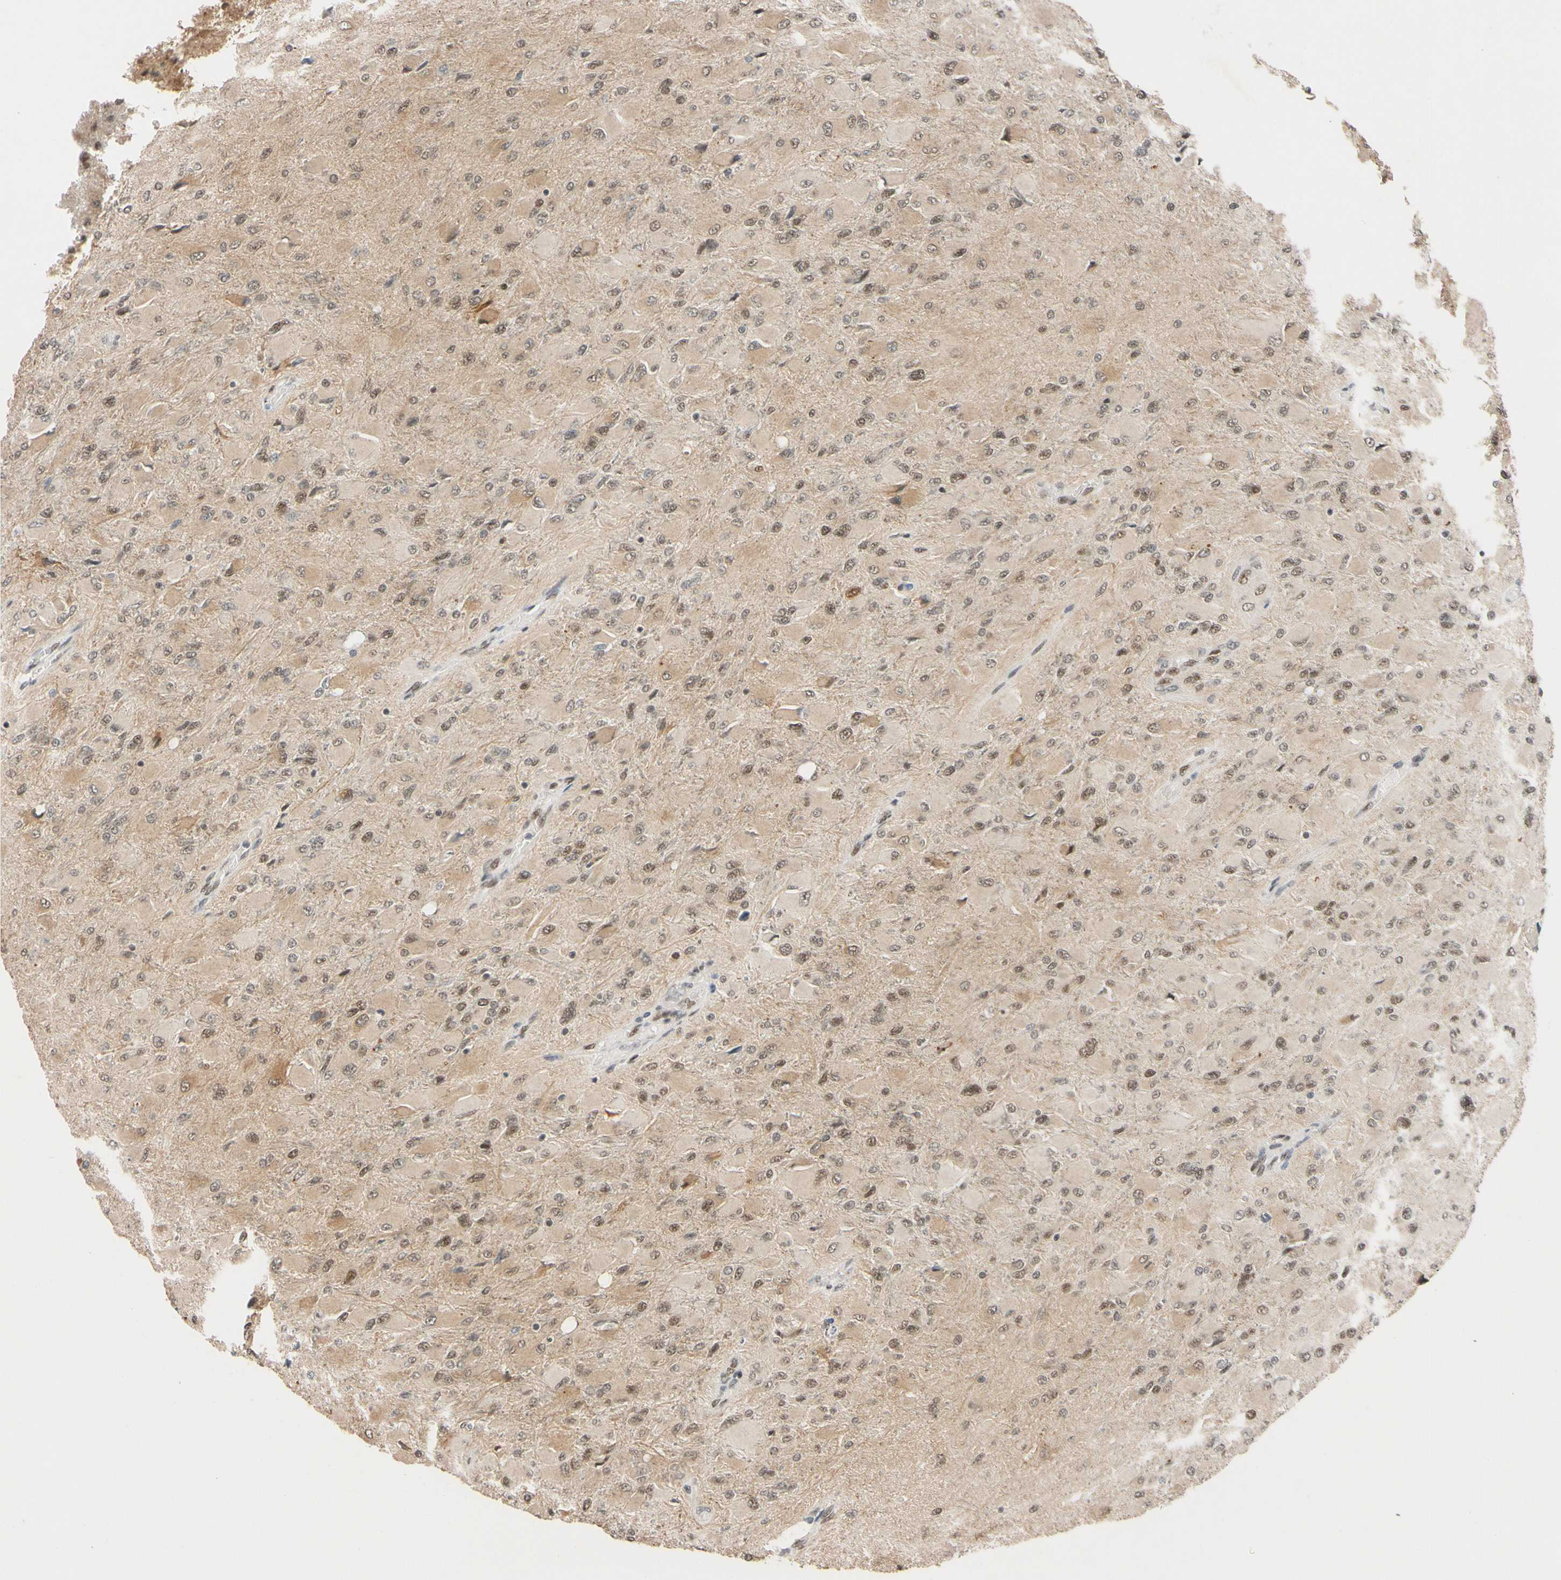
{"staining": {"intensity": "weak", "quantity": ">75%", "location": "cytoplasmic/membranous,nuclear"}, "tissue": "glioma", "cell_type": "Tumor cells", "image_type": "cancer", "snomed": [{"axis": "morphology", "description": "Glioma, malignant, High grade"}, {"axis": "topography", "description": "Cerebral cortex"}], "caption": "Immunohistochemistry (IHC) of human high-grade glioma (malignant) reveals low levels of weak cytoplasmic/membranous and nuclear staining in about >75% of tumor cells.", "gene": "TAF4", "patient": {"sex": "female", "age": 36}}